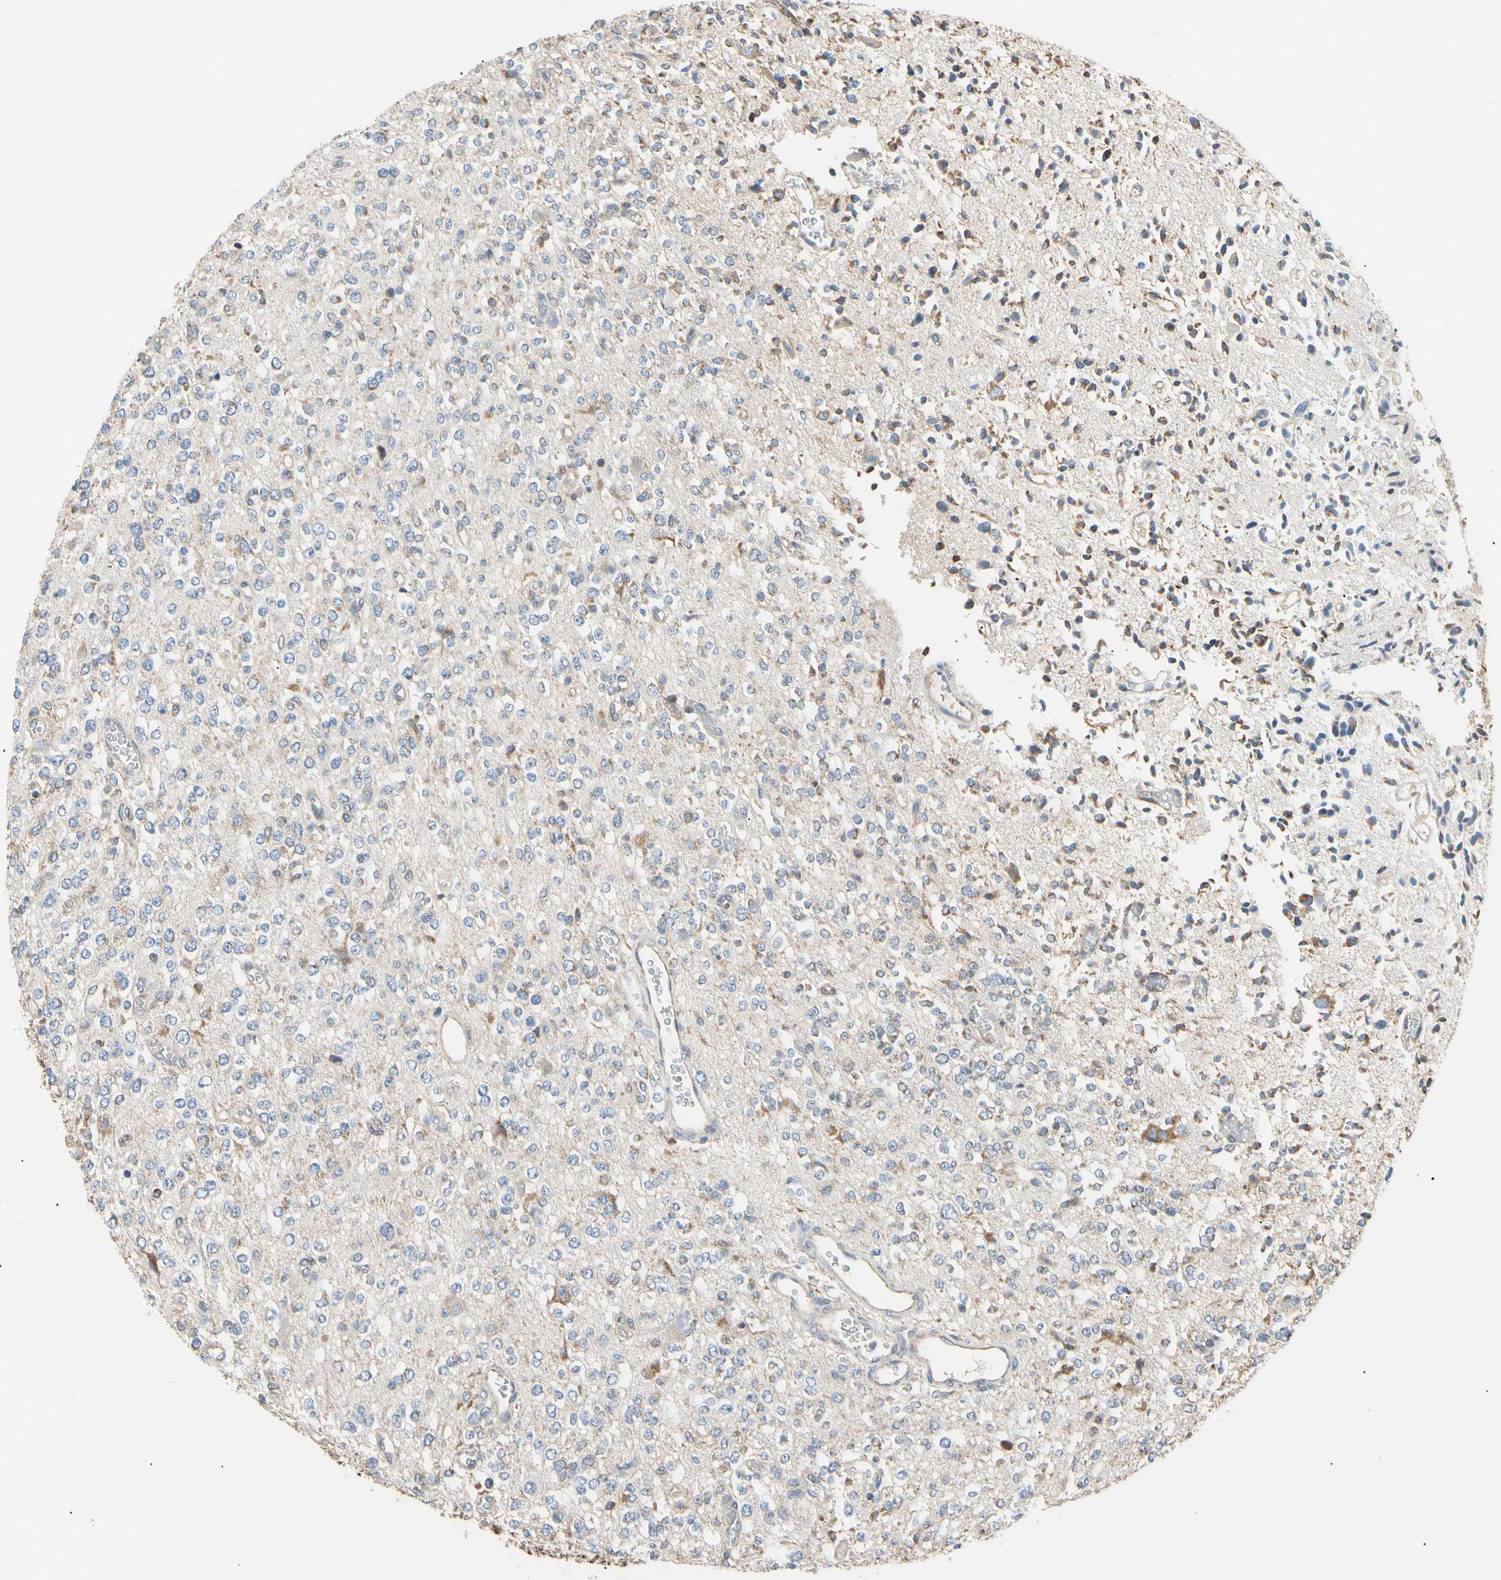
{"staining": {"intensity": "weak", "quantity": "25%-75%", "location": "cytoplasmic/membranous"}, "tissue": "glioma", "cell_type": "Tumor cells", "image_type": "cancer", "snomed": [{"axis": "morphology", "description": "Glioma, malignant, Low grade"}, {"axis": "topography", "description": "Brain"}], "caption": "Immunohistochemistry (IHC) (DAB) staining of malignant low-grade glioma exhibits weak cytoplasmic/membranous protein expression in approximately 25%-75% of tumor cells.", "gene": "PLGRKT", "patient": {"sex": "male", "age": 38}}